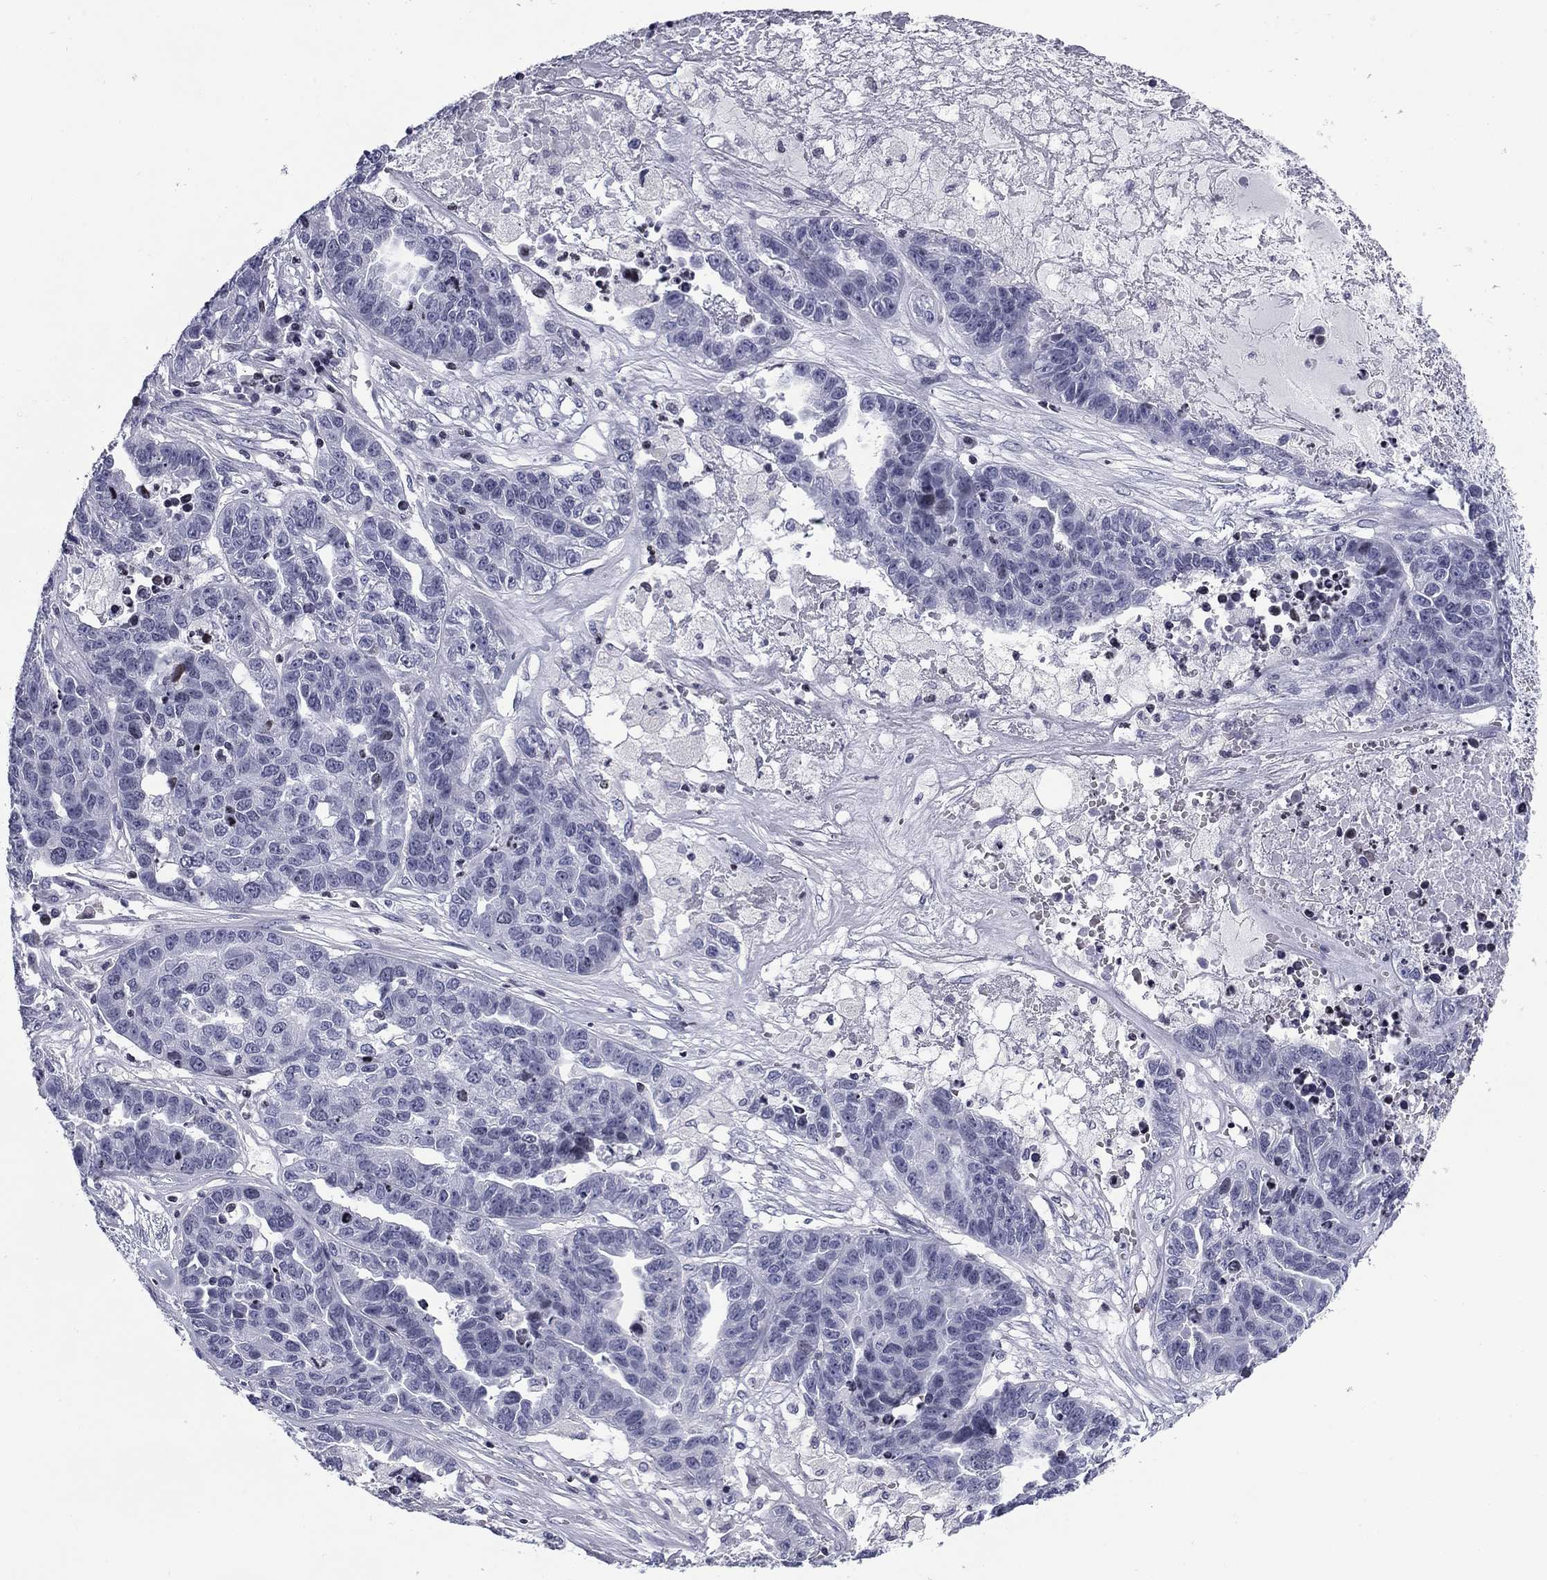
{"staining": {"intensity": "negative", "quantity": "none", "location": "none"}, "tissue": "ovarian cancer", "cell_type": "Tumor cells", "image_type": "cancer", "snomed": [{"axis": "morphology", "description": "Cystadenocarcinoma, serous, NOS"}, {"axis": "topography", "description": "Ovary"}], "caption": "Tumor cells are negative for protein expression in human ovarian cancer (serous cystadenocarcinoma).", "gene": "CCDC144A", "patient": {"sex": "female", "age": 87}}